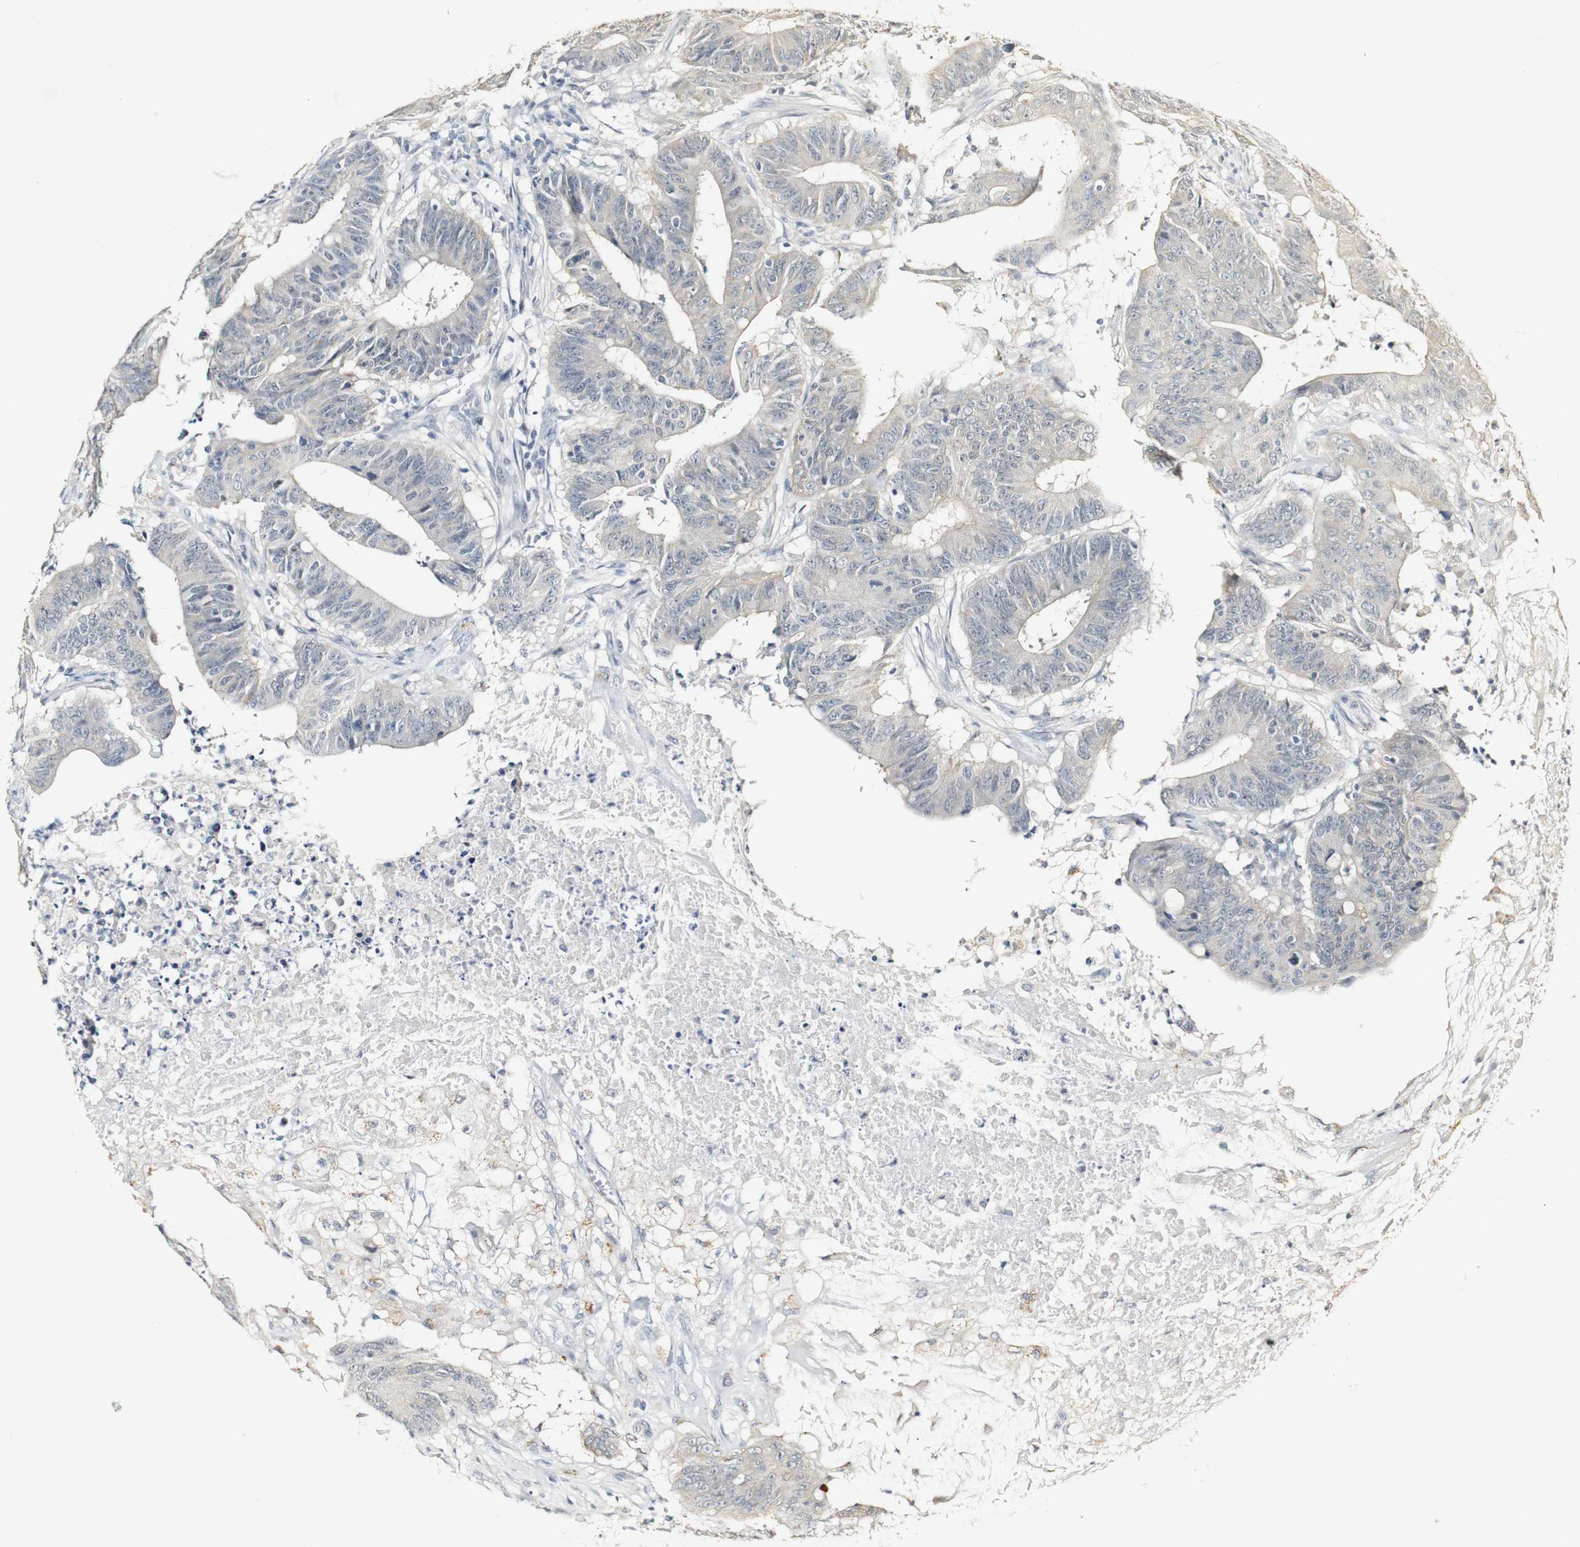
{"staining": {"intensity": "weak", "quantity": "<25%", "location": "cytoplasmic/membranous"}, "tissue": "colorectal cancer", "cell_type": "Tumor cells", "image_type": "cancer", "snomed": [{"axis": "morphology", "description": "Adenocarcinoma, NOS"}, {"axis": "topography", "description": "Colon"}], "caption": "DAB immunohistochemical staining of human colorectal cancer (adenocarcinoma) exhibits no significant expression in tumor cells.", "gene": "SYT7", "patient": {"sex": "male", "age": 45}}